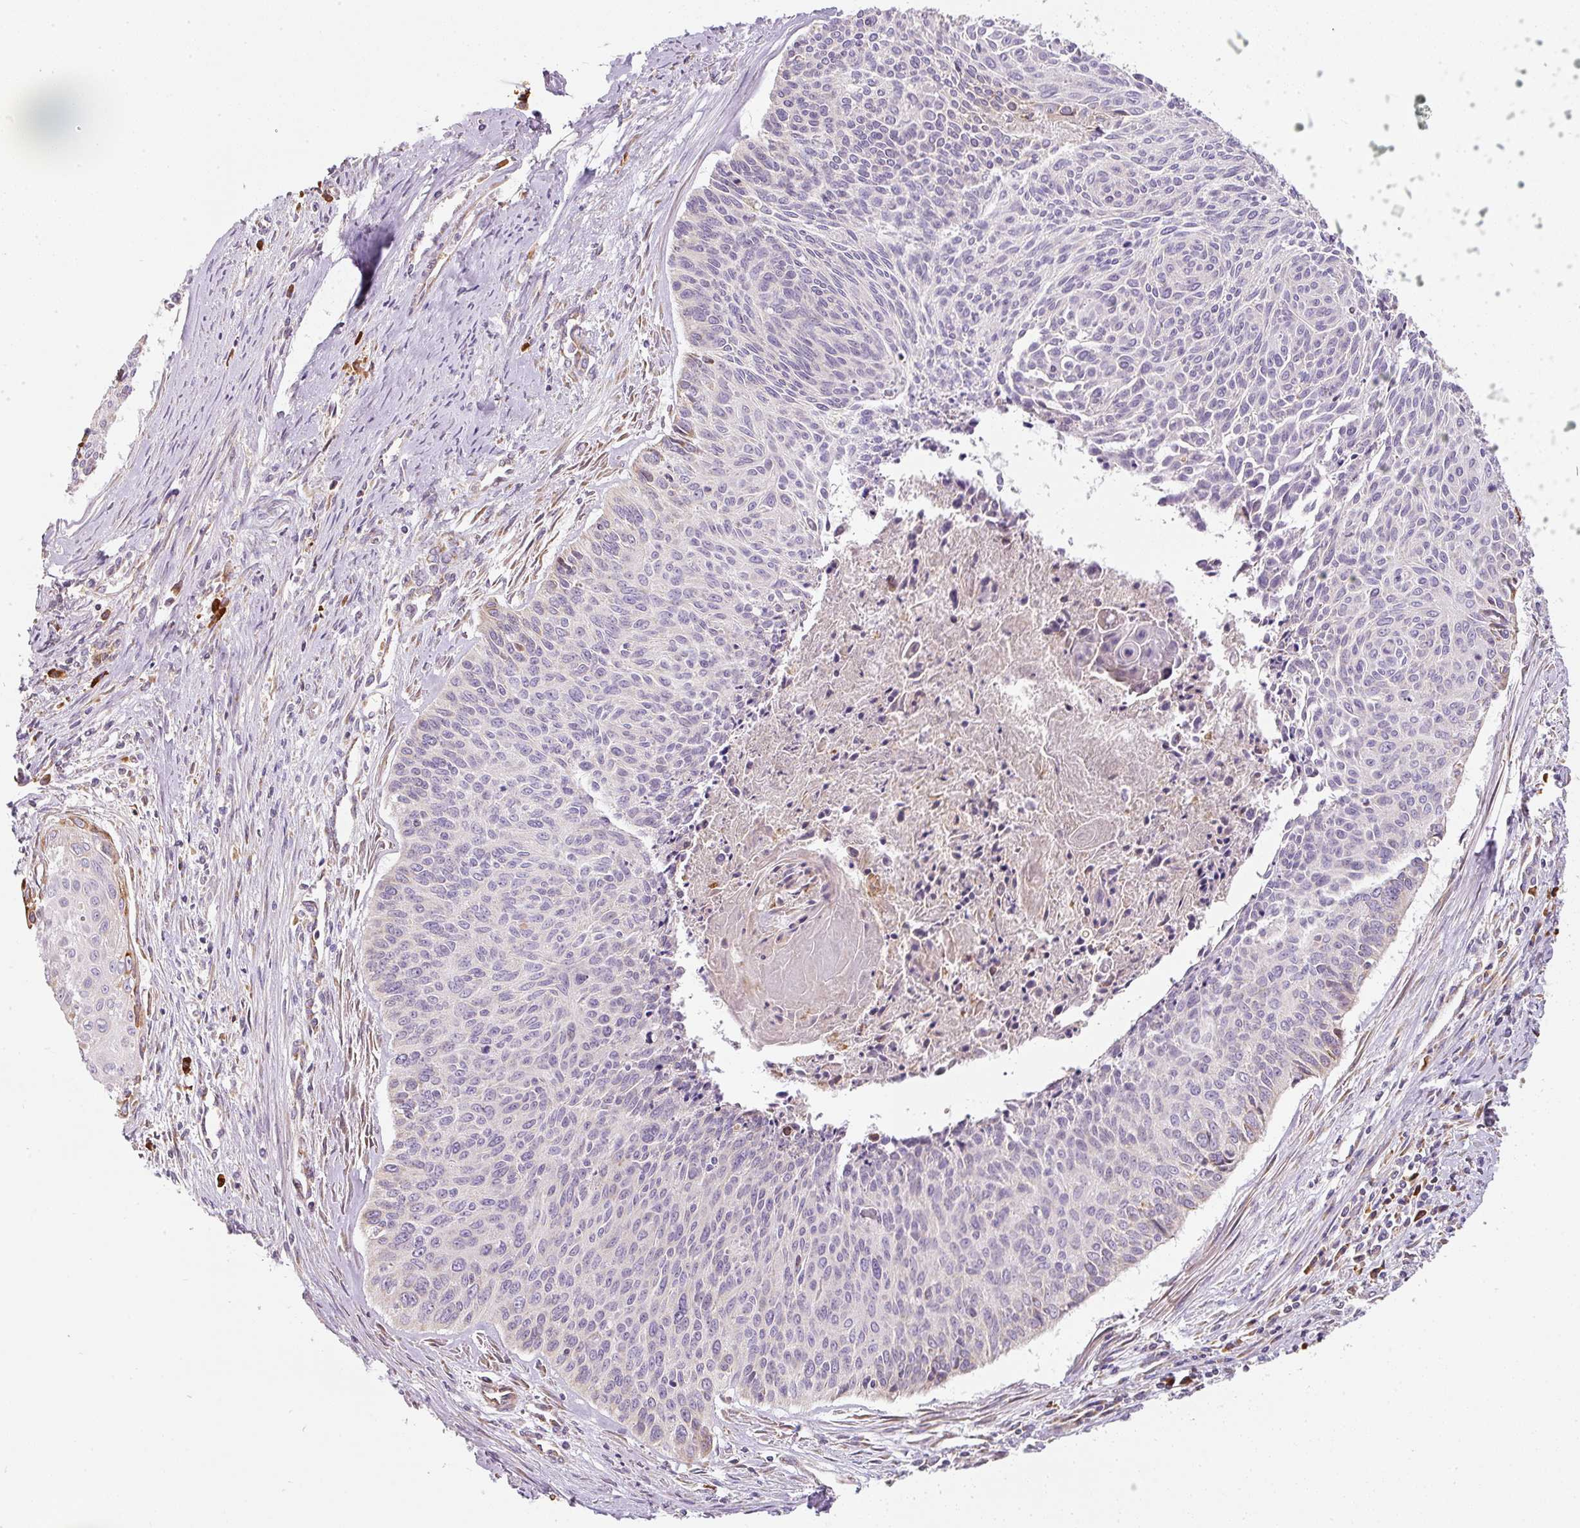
{"staining": {"intensity": "moderate", "quantity": "<25%", "location": "cytoplasmic/membranous"}, "tissue": "cervical cancer", "cell_type": "Tumor cells", "image_type": "cancer", "snomed": [{"axis": "morphology", "description": "Squamous cell carcinoma, NOS"}, {"axis": "topography", "description": "Cervix"}], "caption": "Human cervical cancer (squamous cell carcinoma) stained with a brown dye demonstrates moderate cytoplasmic/membranous positive positivity in approximately <25% of tumor cells.", "gene": "MORN4", "patient": {"sex": "female", "age": 55}}